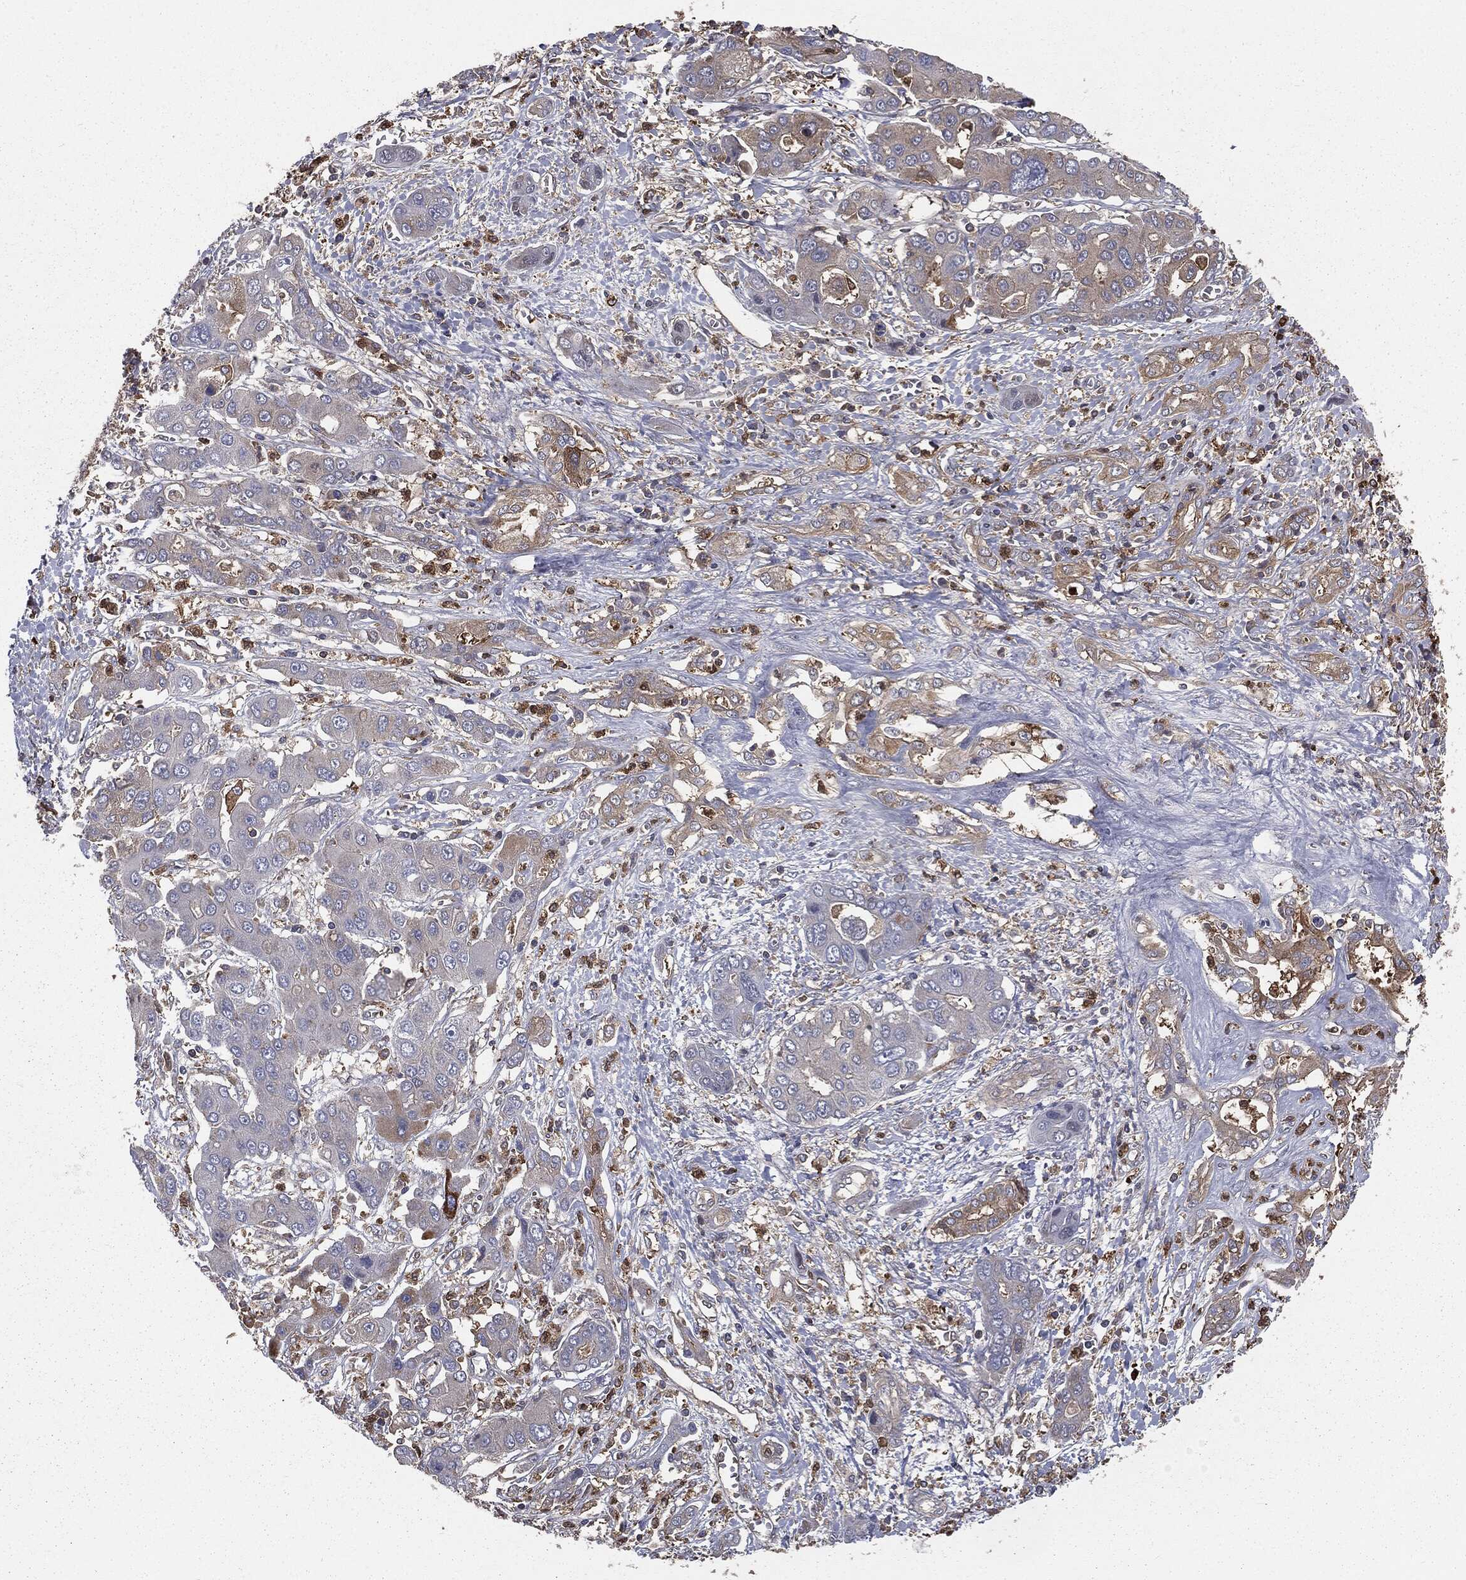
{"staining": {"intensity": "weak", "quantity": "25%-75%", "location": "cytoplasmic/membranous"}, "tissue": "liver cancer", "cell_type": "Tumor cells", "image_type": "cancer", "snomed": [{"axis": "morphology", "description": "Cholangiocarcinoma"}, {"axis": "topography", "description": "Liver"}], "caption": "An immunohistochemistry (IHC) image of tumor tissue is shown. Protein staining in brown shows weak cytoplasmic/membranous positivity in liver cancer within tumor cells.", "gene": "GNB5", "patient": {"sex": "male", "age": 67}}